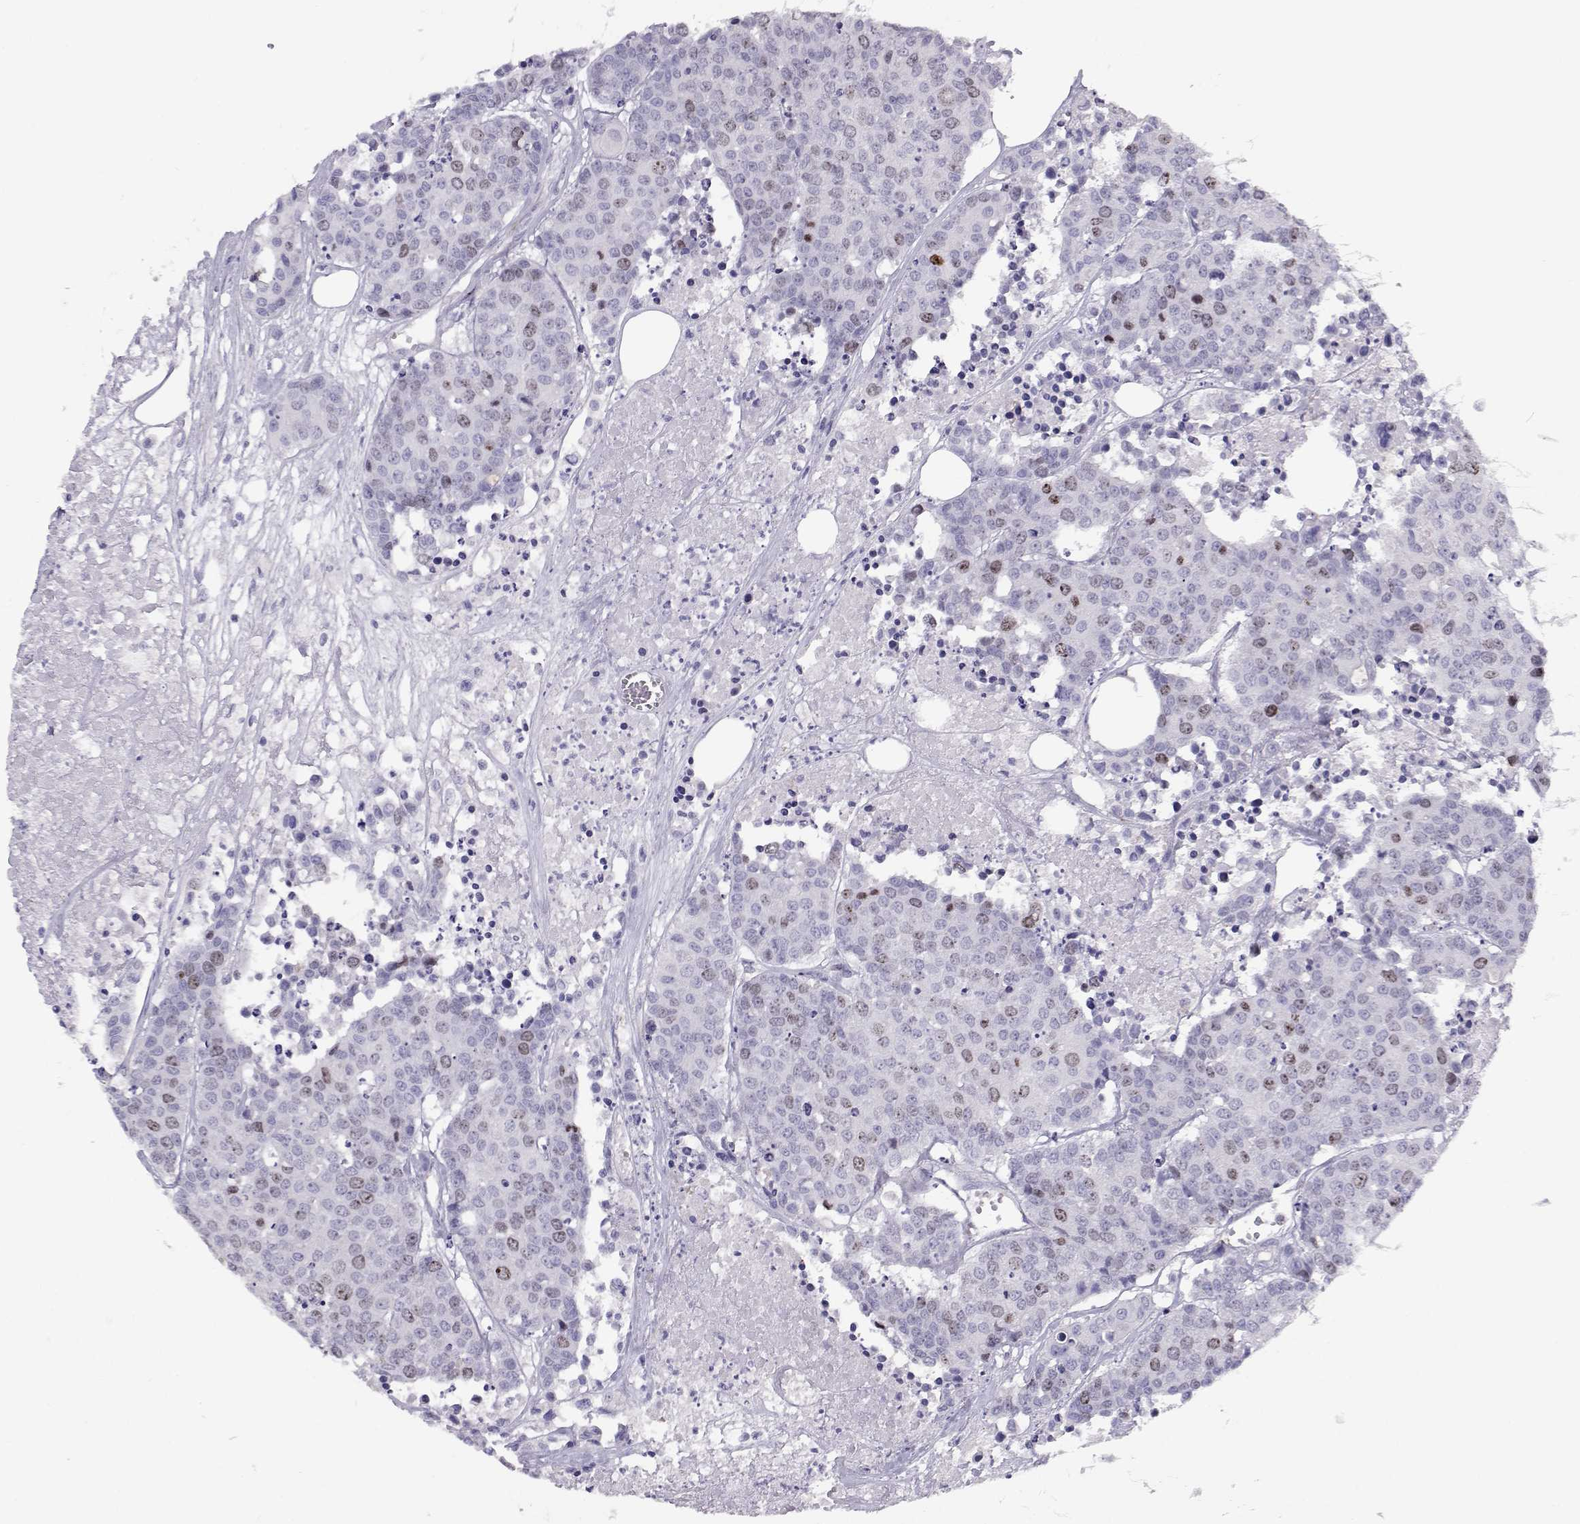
{"staining": {"intensity": "weak", "quantity": "<25%", "location": "nuclear"}, "tissue": "carcinoid", "cell_type": "Tumor cells", "image_type": "cancer", "snomed": [{"axis": "morphology", "description": "Carcinoid, malignant, NOS"}, {"axis": "topography", "description": "Colon"}], "caption": "Micrograph shows no significant protein staining in tumor cells of carcinoid.", "gene": "NPW", "patient": {"sex": "male", "age": 81}}